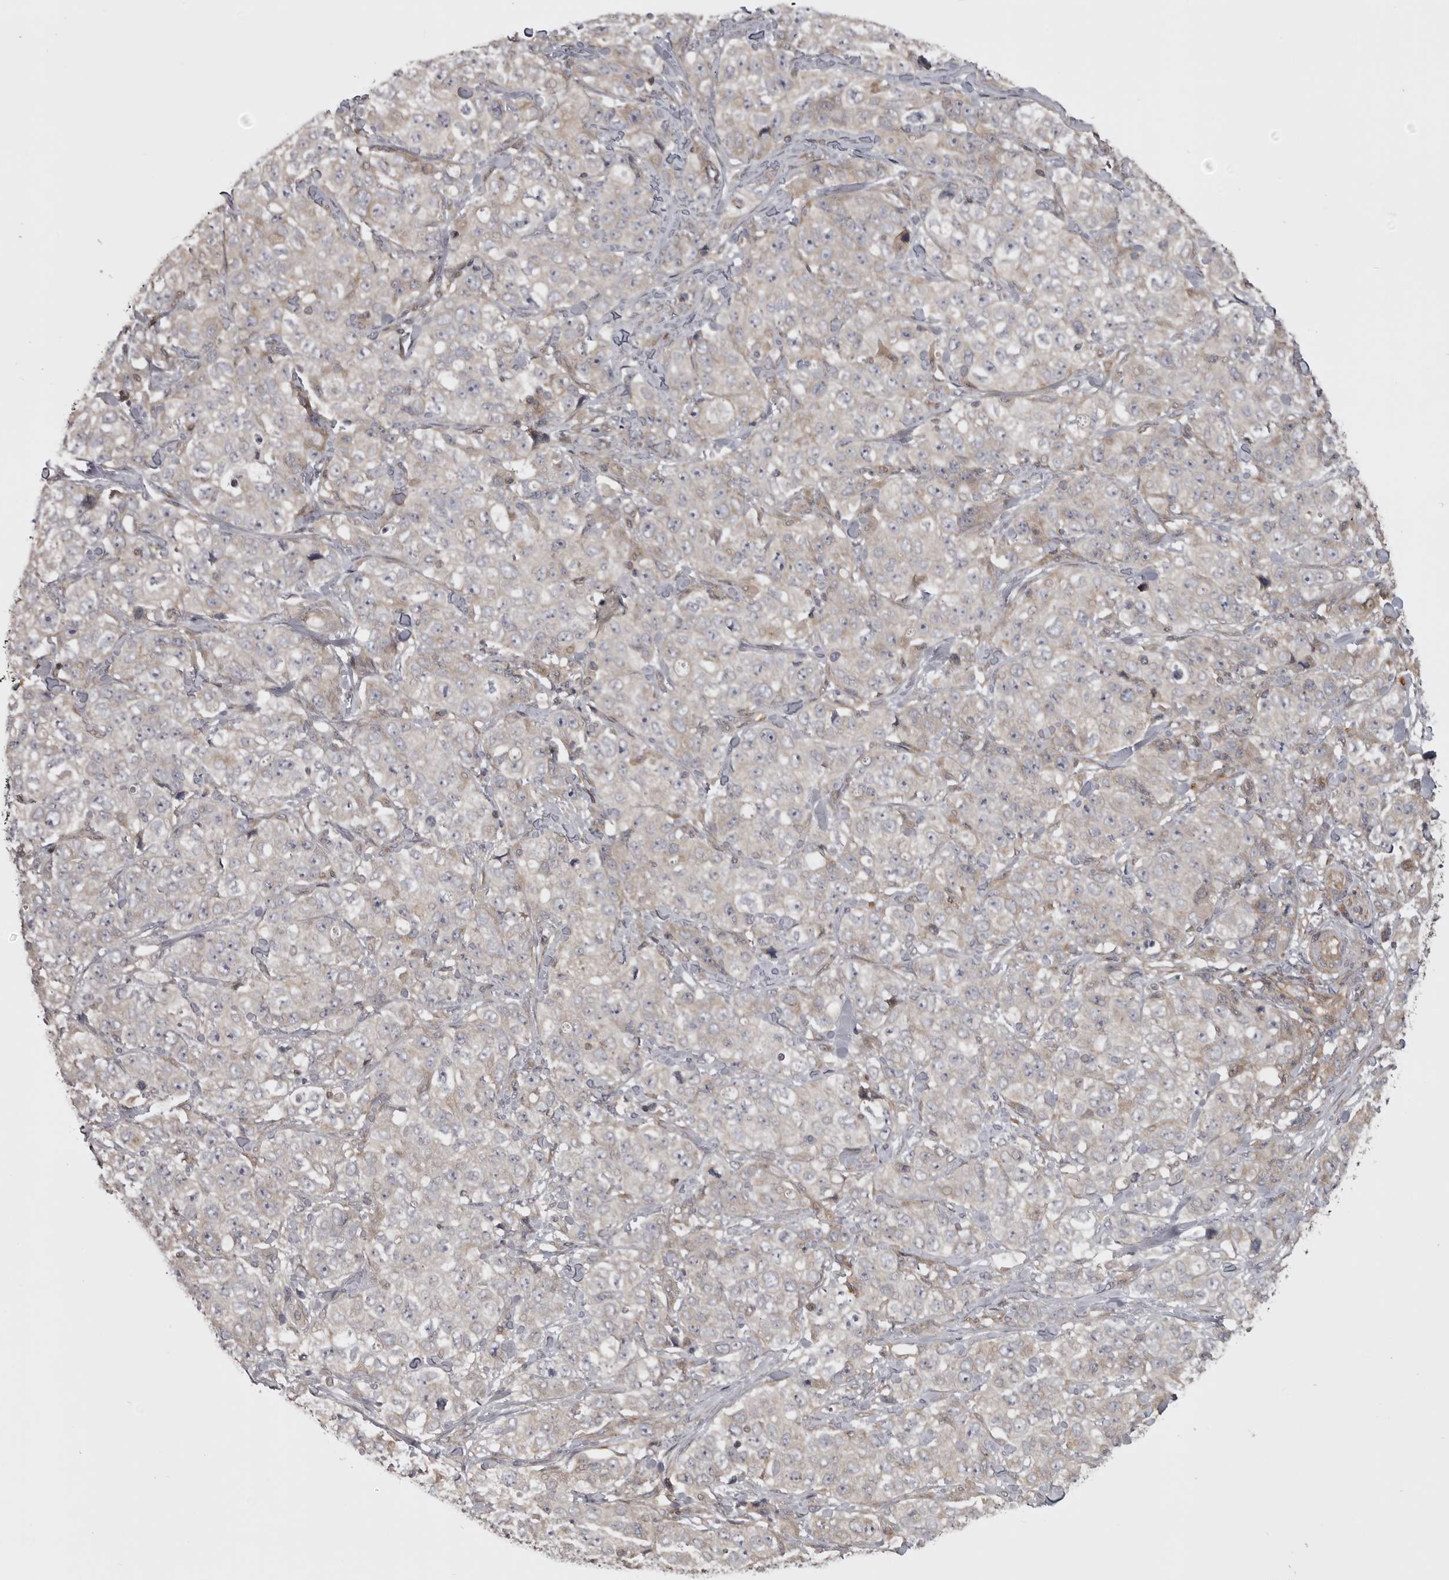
{"staining": {"intensity": "negative", "quantity": "none", "location": "none"}, "tissue": "stomach cancer", "cell_type": "Tumor cells", "image_type": "cancer", "snomed": [{"axis": "morphology", "description": "Adenocarcinoma, NOS"}, {"axis": "topography", "description": "Stomach"}], "caption": "Stomach adenocarcinoma was stained to show a protein in brown. There is no significant staining in tumor cells. (DAB immunohistochemistry, high magnification).", "gene": "ZNRF1", "patient": {"sex": "male", "age": 48}}